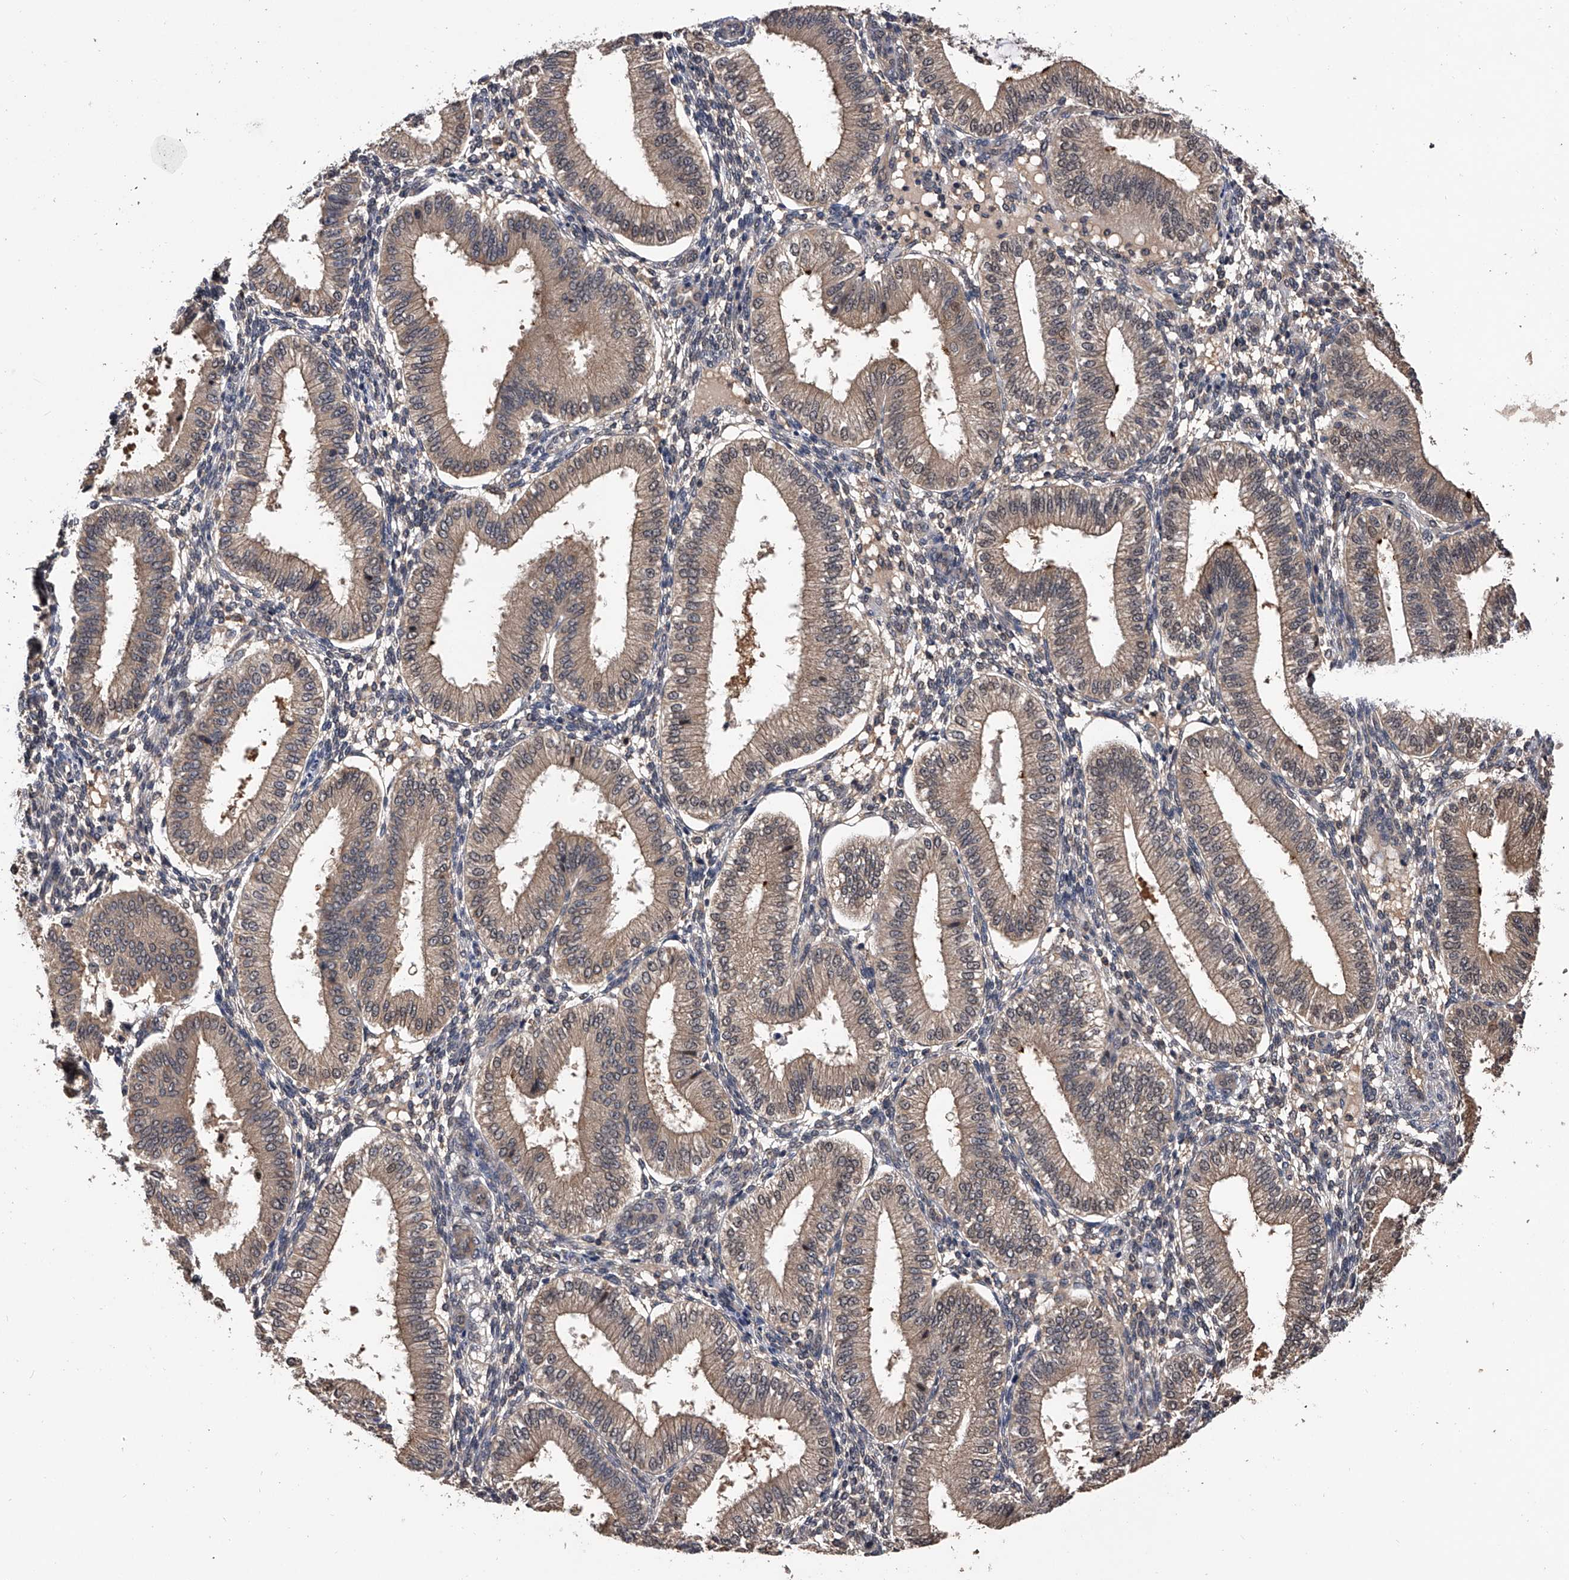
{"staining": {"intensity": "weak", "quantity": "<25%", "location": "cytoplasmic/membranous"}, "tissue": "endometrium", "cell_type": "Cells in endometrial stroma", "image_type": "normal", "snomed": [{"axis": "morphology", "description": "Normal tissue, NOS"}, {"axis": "topography", "description": "Endometrium"}], "caption": "Cells in endometrial stroma show no significant positivity in benign endometrium.", "gene": "EFCAB7", "patient": {"sex": "female", "age": 39}}